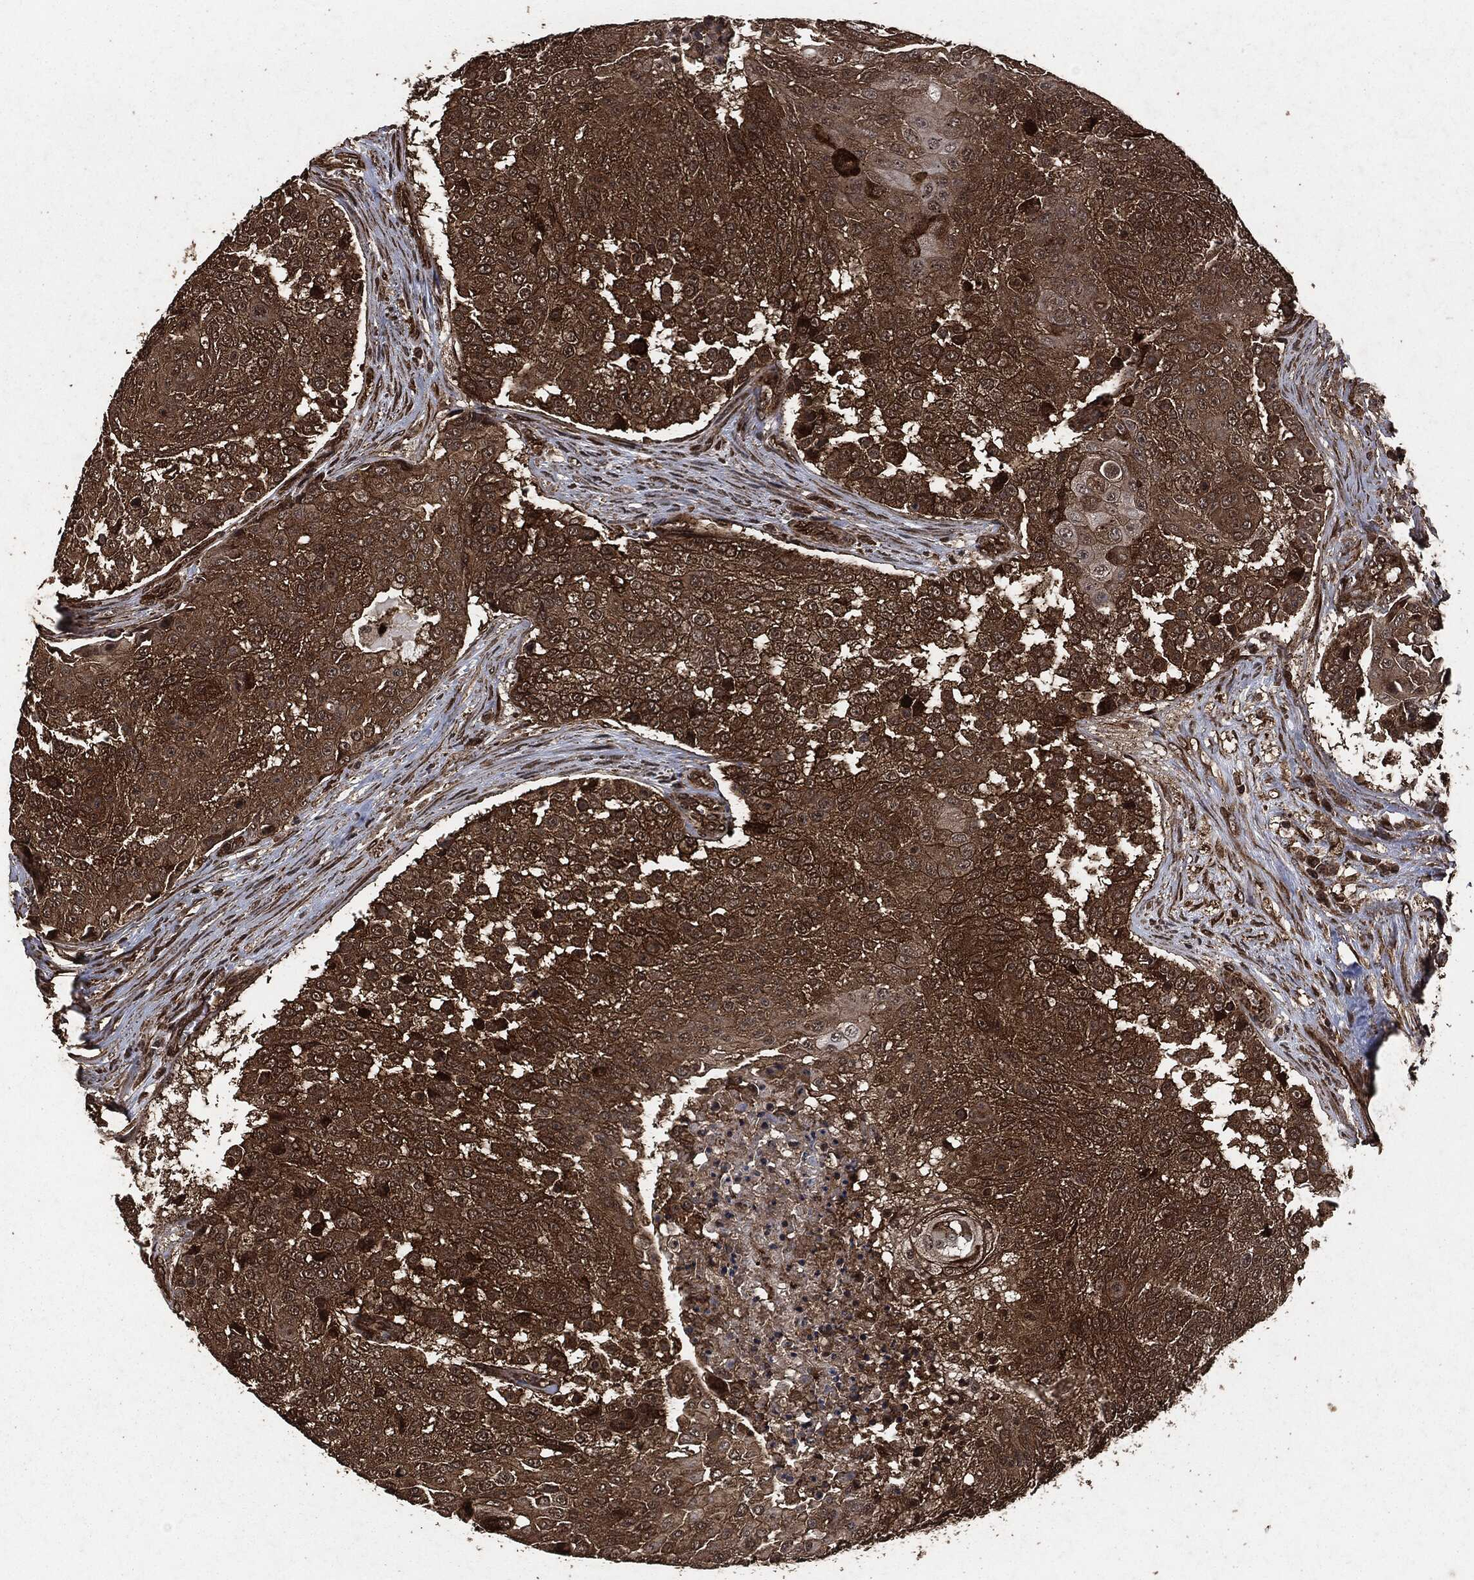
{"staining": {"intensity": "strong", "quantity": "25%-75%", "location": "cytoplasmic/membranous"}, "tissue": "urothelial cancer", "cell_type": "Tumor cells", "image_type": "cancer", "snomed": [{"axis": "morphology", "description": "Urothelial carcinoma, High grade"}, {"axis": "topography", "description": "Urinary bladder"}], "caption": "Immunohistochemistry of urothelial cancer demonstrates high levels of strong cytoplasmic/membranous expression in about 25%-75% of tumor cells.", "gene": "HRAS", "patient": {"sex": "female", "age": 63}}